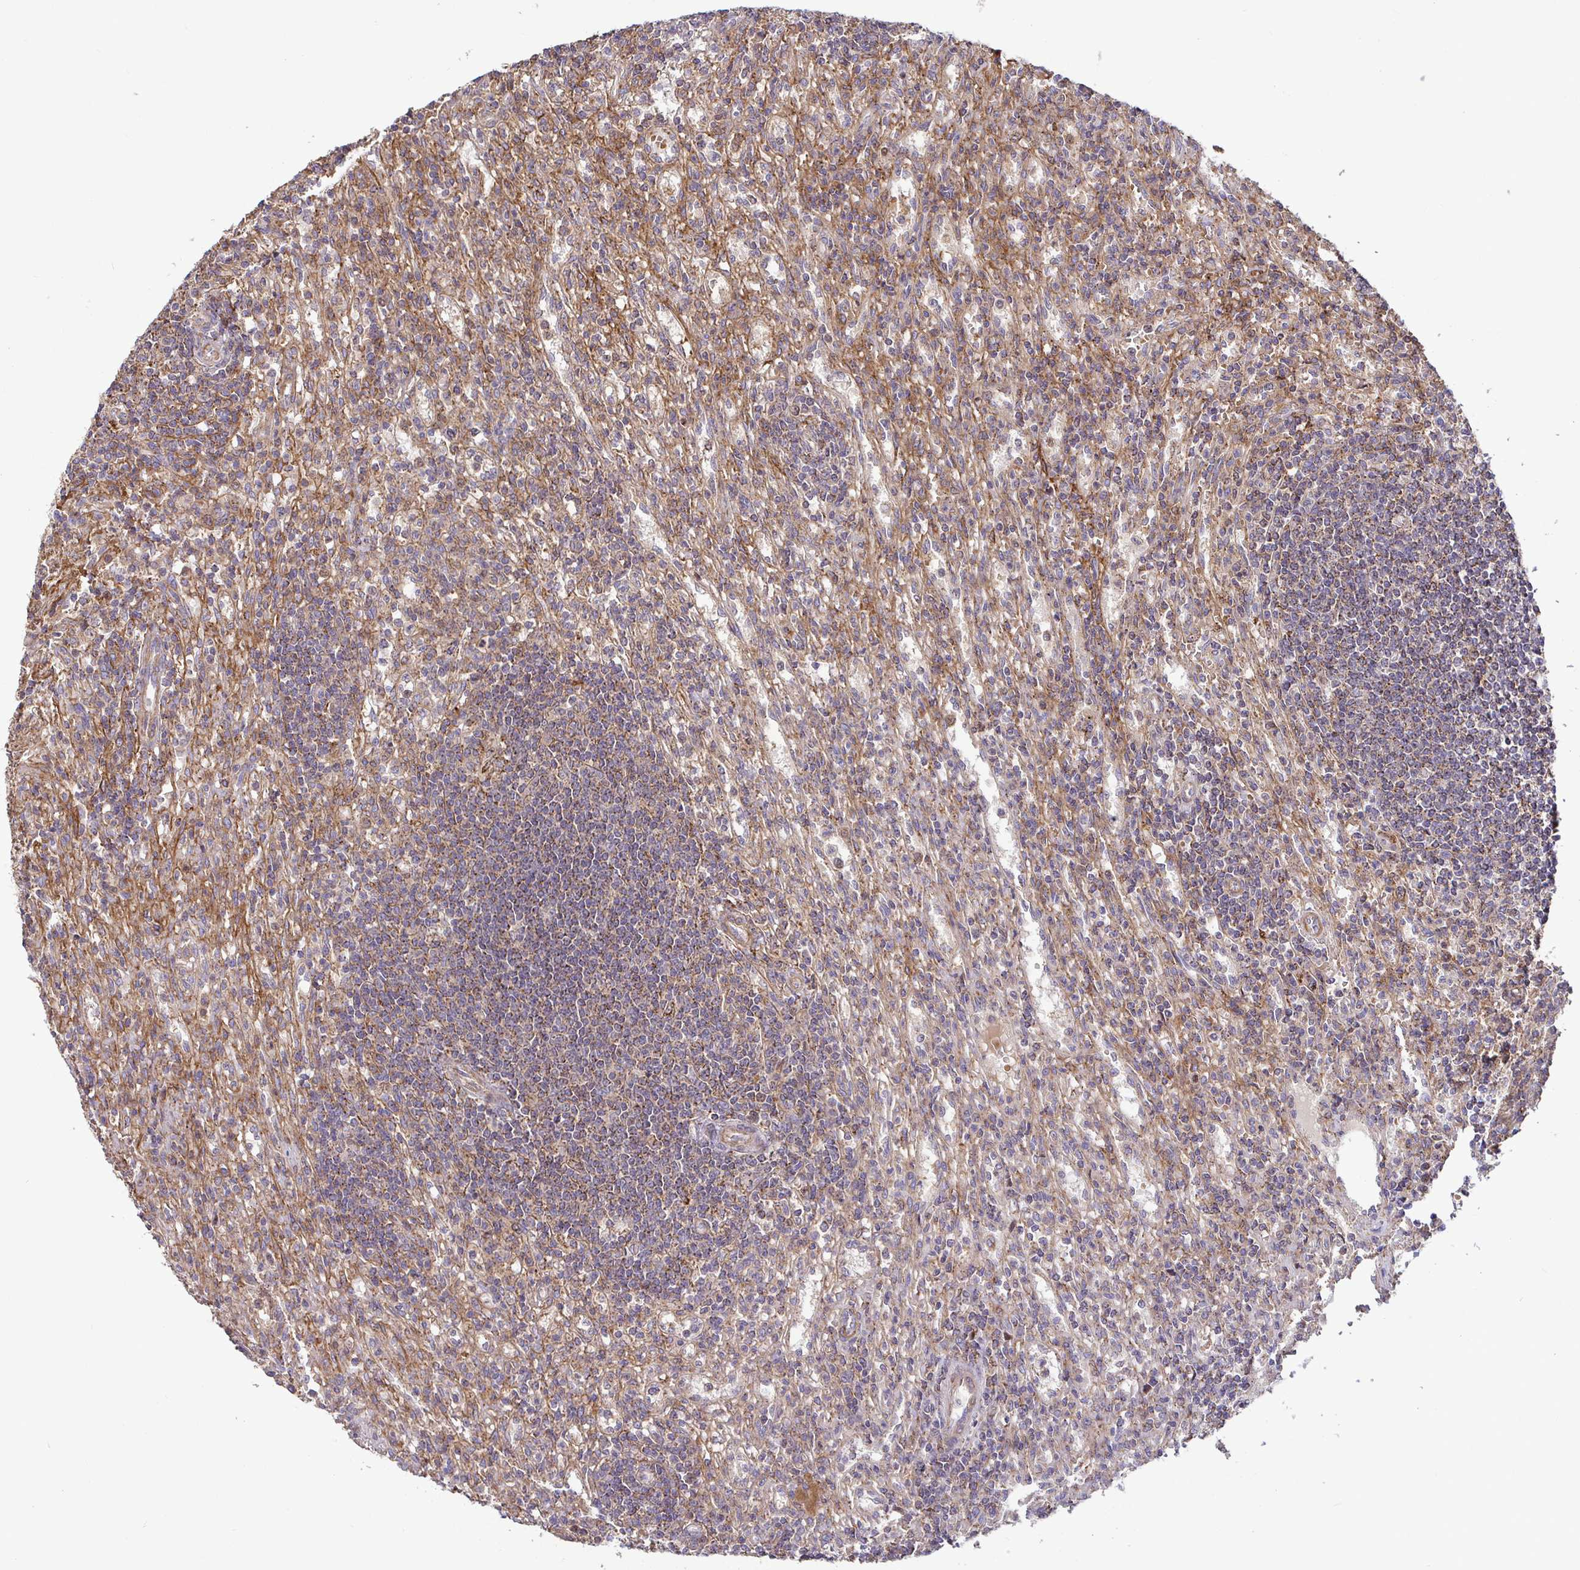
{"staining": {"intensity": "moderate", "quantity": "25%-75%", "location": "cytoplasmic/membranous"}, "tissue": "lymphoma", "cell_type": "Tumor cells", "image_type": "cancer", "snomed": [{"axis": "morphology", "description": "Malignant lymphoma, non-Hodgkin's type, Low grade"}, {"axis": "topography", "description": "Spleen"}], "caption": "A high-resolution histopathology image shows immunohistochemistry staining of lymphoma, which exhibits moderate cytoplasmic/membranous staining in about 25%-75% of tumor cells.", "gene": "SPRY1", "patient": {"sex": "male", "age": 76}}